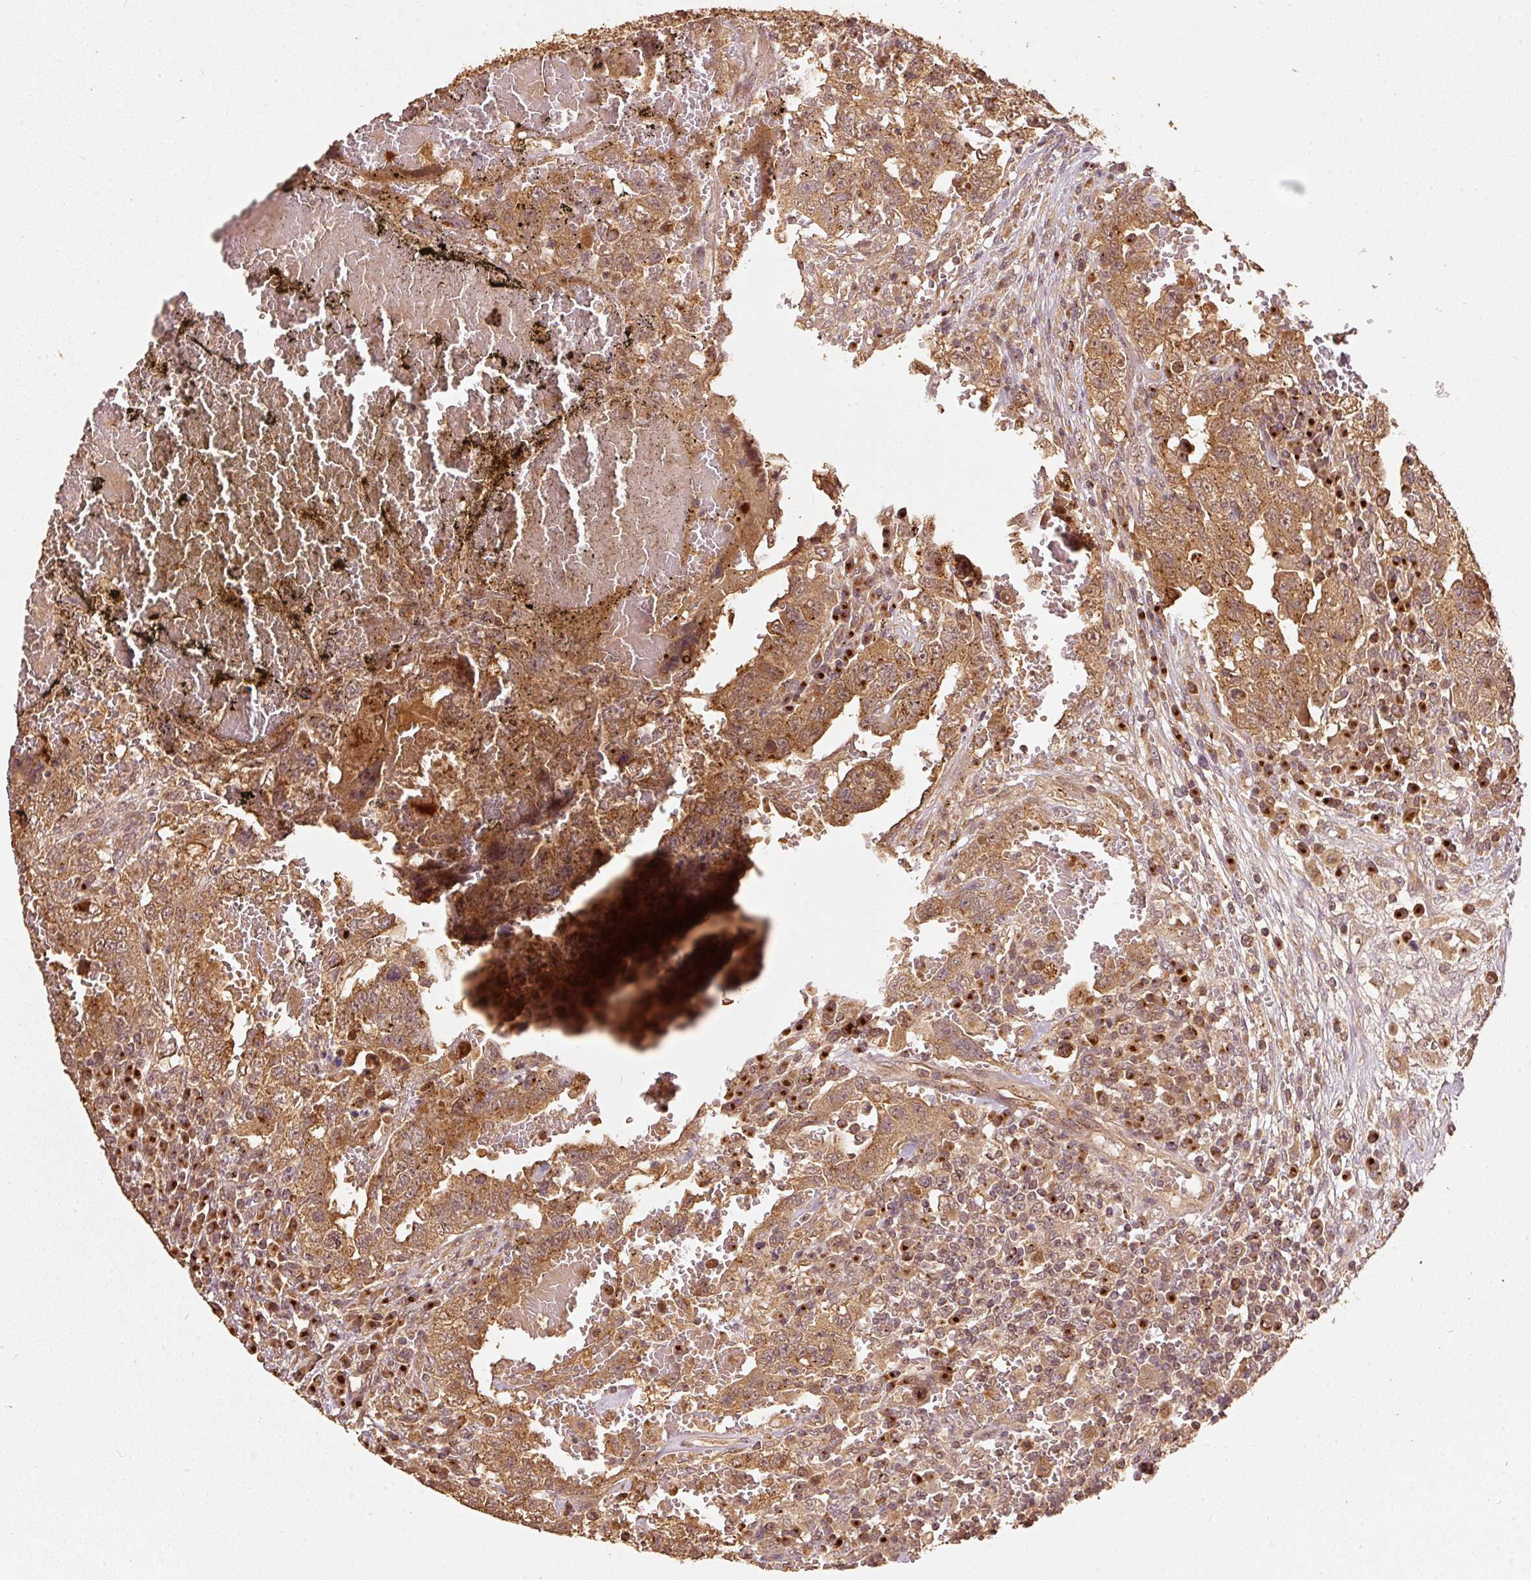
{"staining": {"intensity": "moderate", "quantity": ">75%", "location": "cytoplasmic/membranous"}, "tissue": "testis cancer", "cell_type": "Tumor cells", "image_type": "cancer", "snomed": [{"axis": "morphology", "description": "Carcinoma, Embryonal, NOS"}, {"axis": "topography", "description": "Testis"}], "caption": "A medium amount of moderate cytoplasmic/membranous positivity is present in approximately >75% of tumor cells in embryonal carcinoma (testis) tissue.", "gene": "FUT8", "patient": {"sex": "male", "age": 26}}